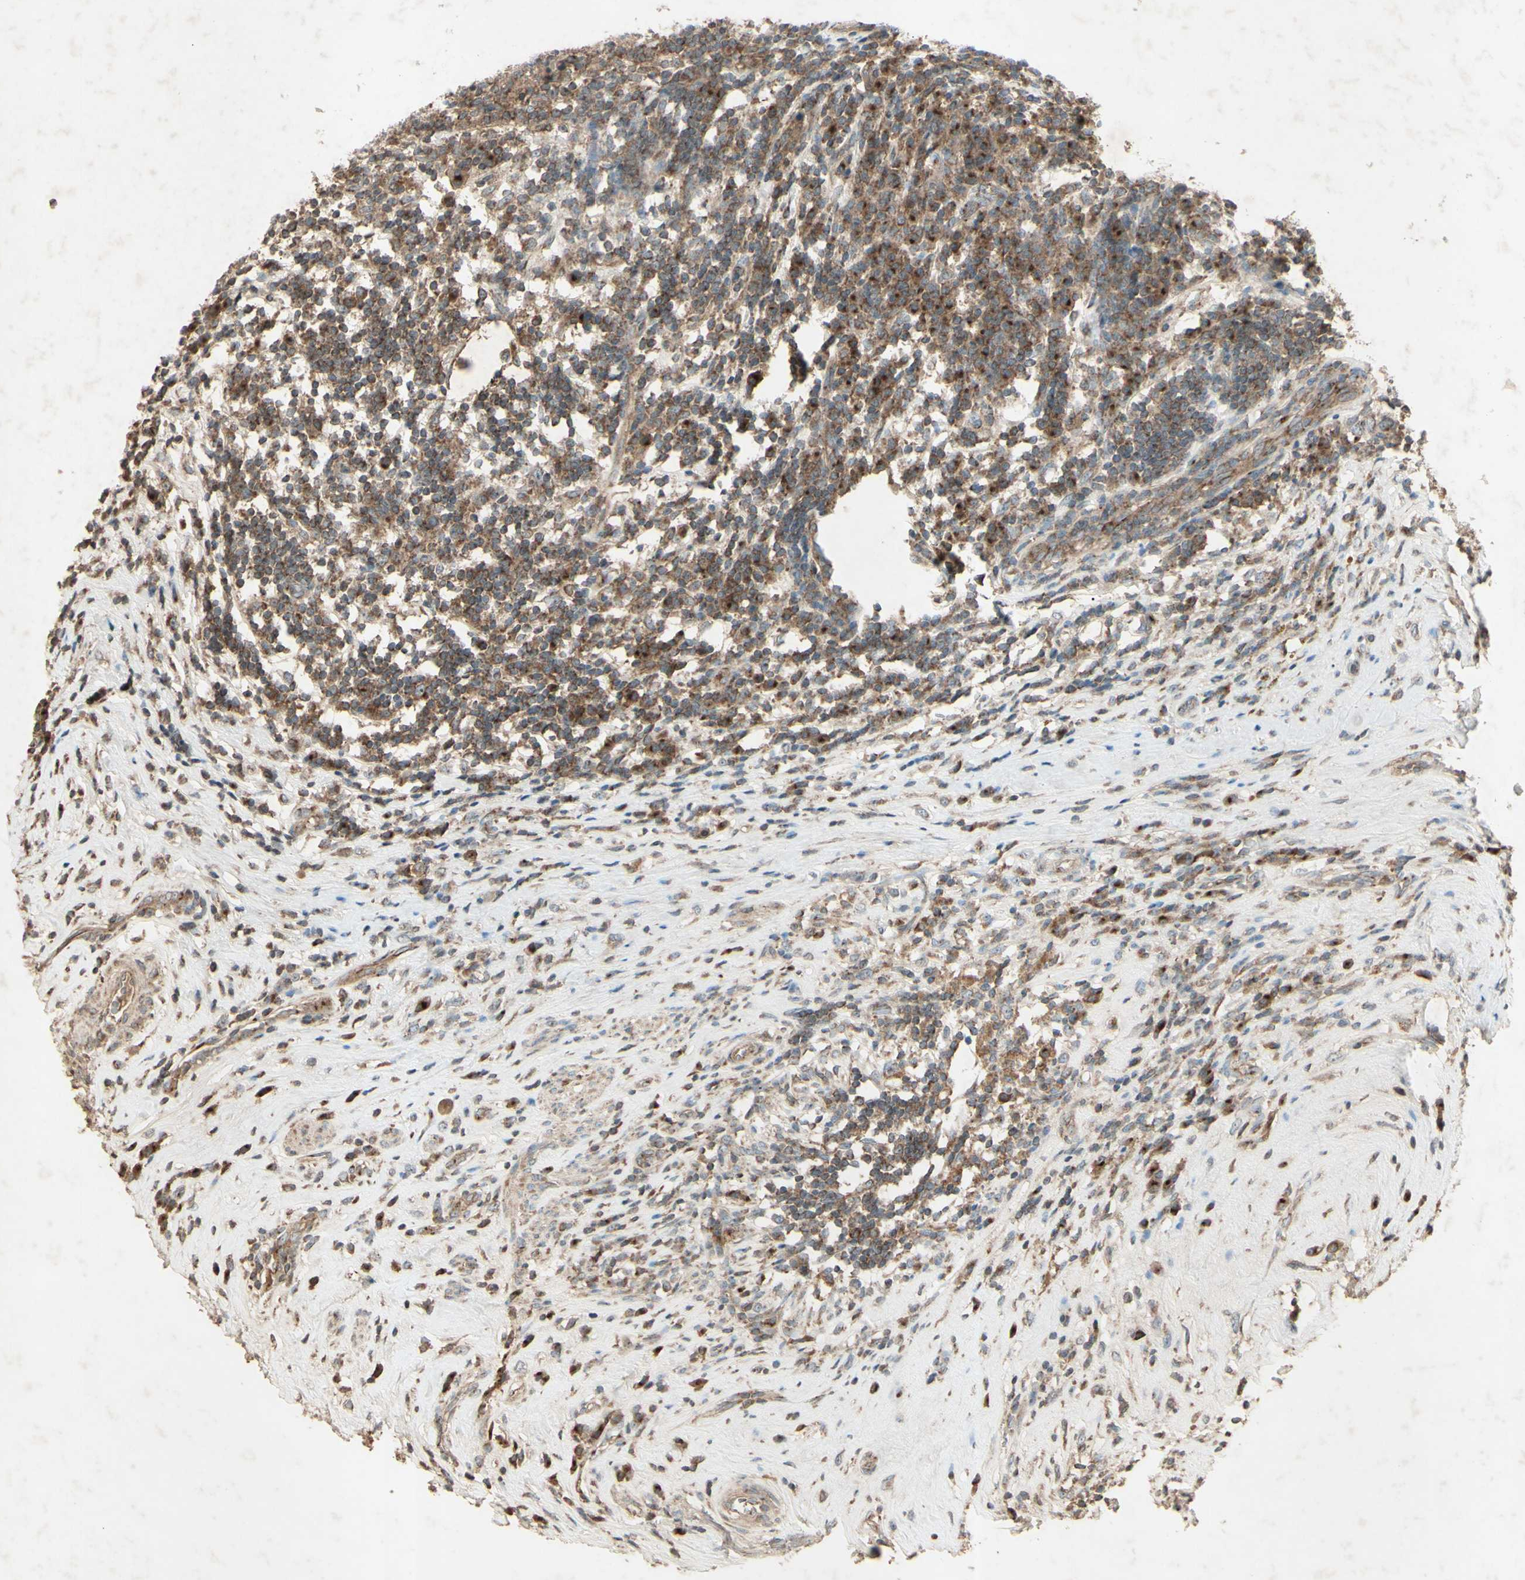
{"staining": {"intensity": "moderate", "quantity": ">75%", "location": "cytoplasmic/membranous"}, "tissue": "testis cancer", "cell_type": "Tumor cells", "image_type": "cancer", "snomed": [{"axis": "morphology", "description": "Necrosis, NOS"}, {"axis": "morphology", "description": "Carcinoma, Embryonal, NOS"}, {"axis": "topography", "description": "Testis"}], "caption": "Testis cancer (embryonal carcinoma) tissue demonstrates moderate cytoplasmic/membranous expression in approximately >75% of tumor cells, visualized by immunohistochemistry.", "gene": "AP1G1", "patient": {"sex": "male", "age": 19}}